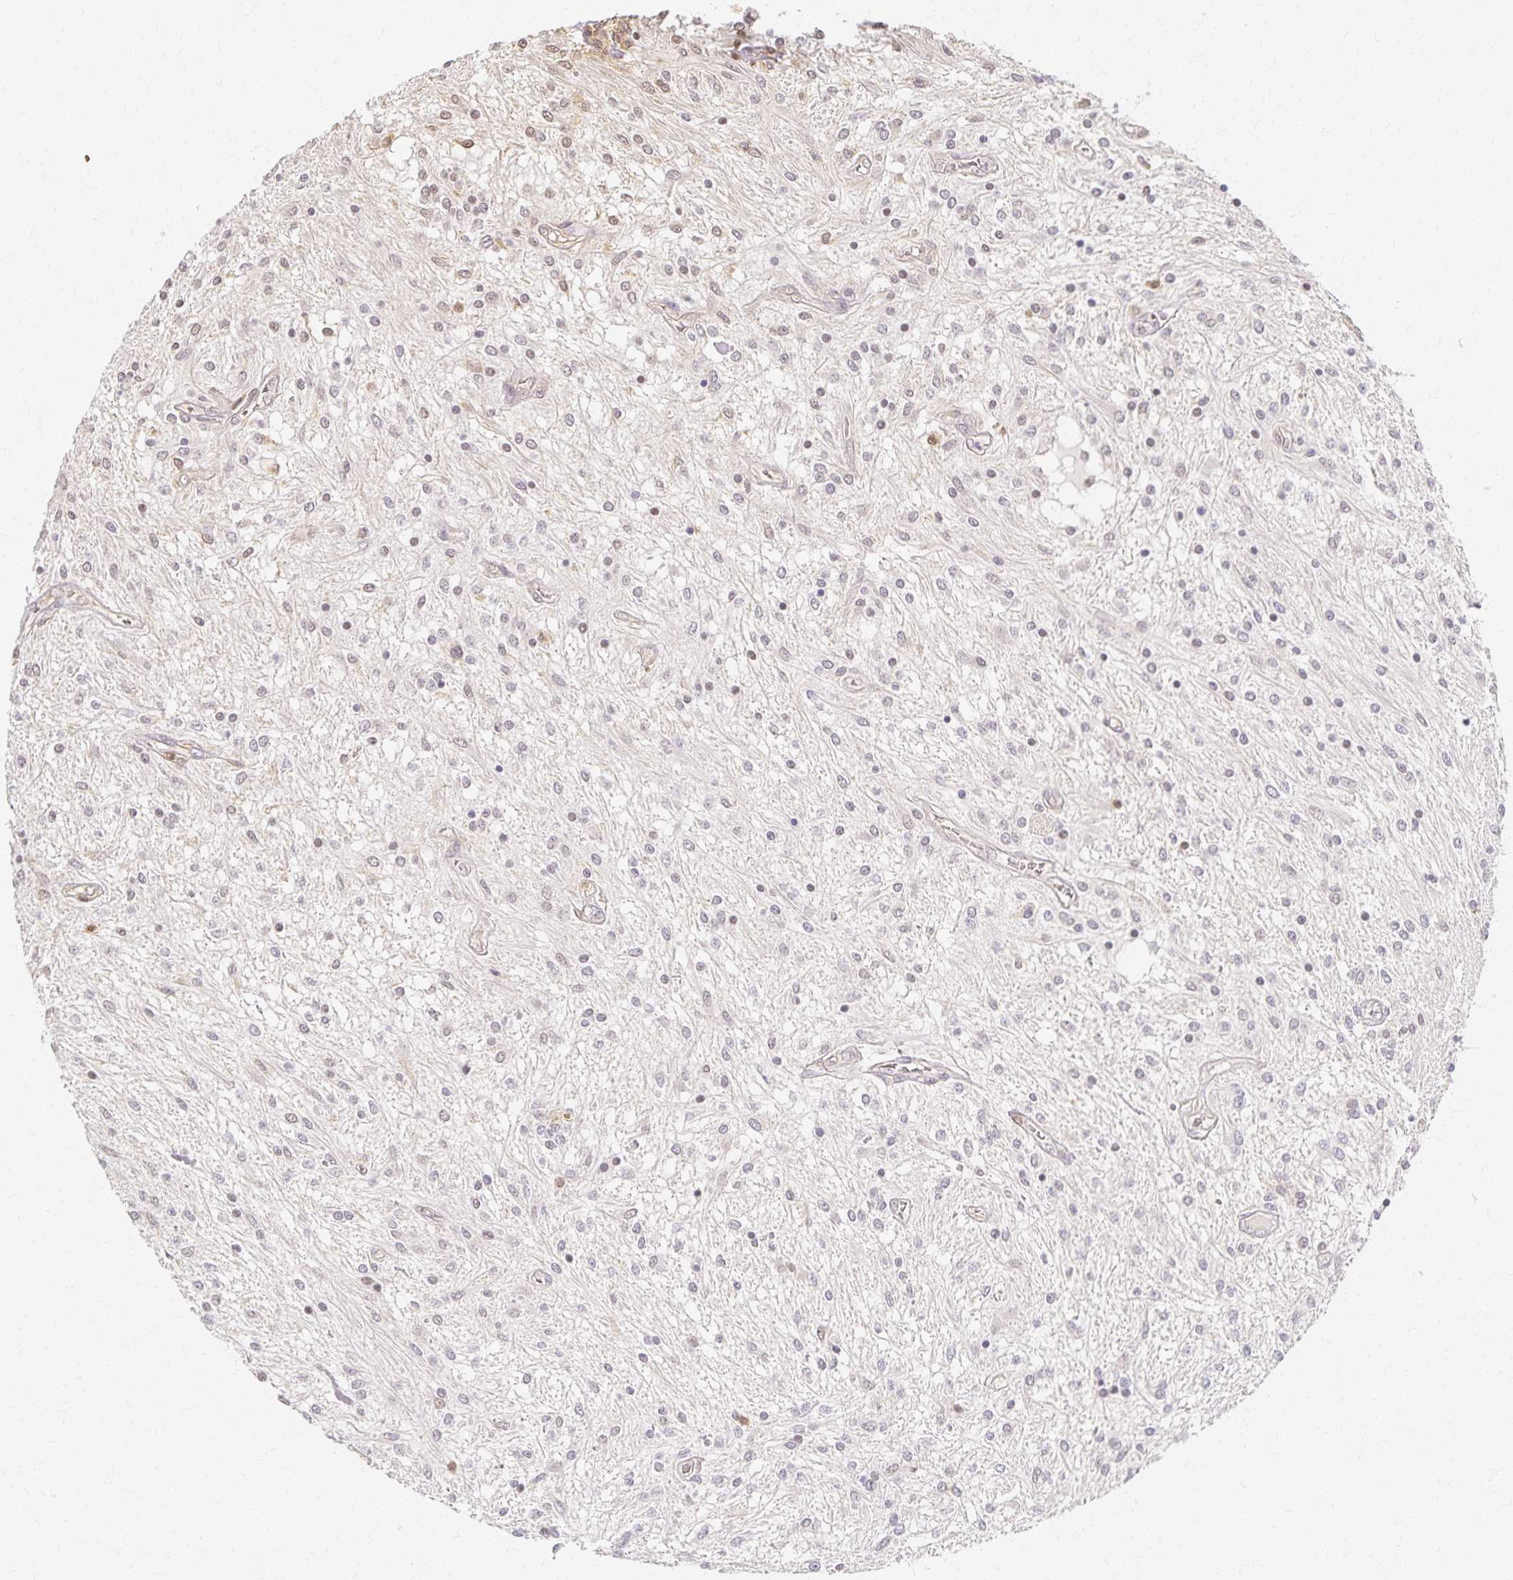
{"staining": {"intensity": "weak", "quantity": "<25%", "location": "cytoplasmic/membranous,nuclear"}, "tissue": "glioma", "cell_type": "Tumor cells", "image_type": "cancer", "snomed": [{"axis": "morphology", "description": "Glioma, malignant, Low grade"}, {"axis": "topography", "description": "Cerebellum"}], "caption": "DAB immunohistochemical staining of malignant low-grade glioma shows no significant staining in tumor cells. The staining was performed using DAB to visualize the protein expression in brown, while the nuclei were stained in blue with hematoxylin (Magnification: 20x).", "gene": "AZGP1", "patient": {"sex": "female", "age": 14}}